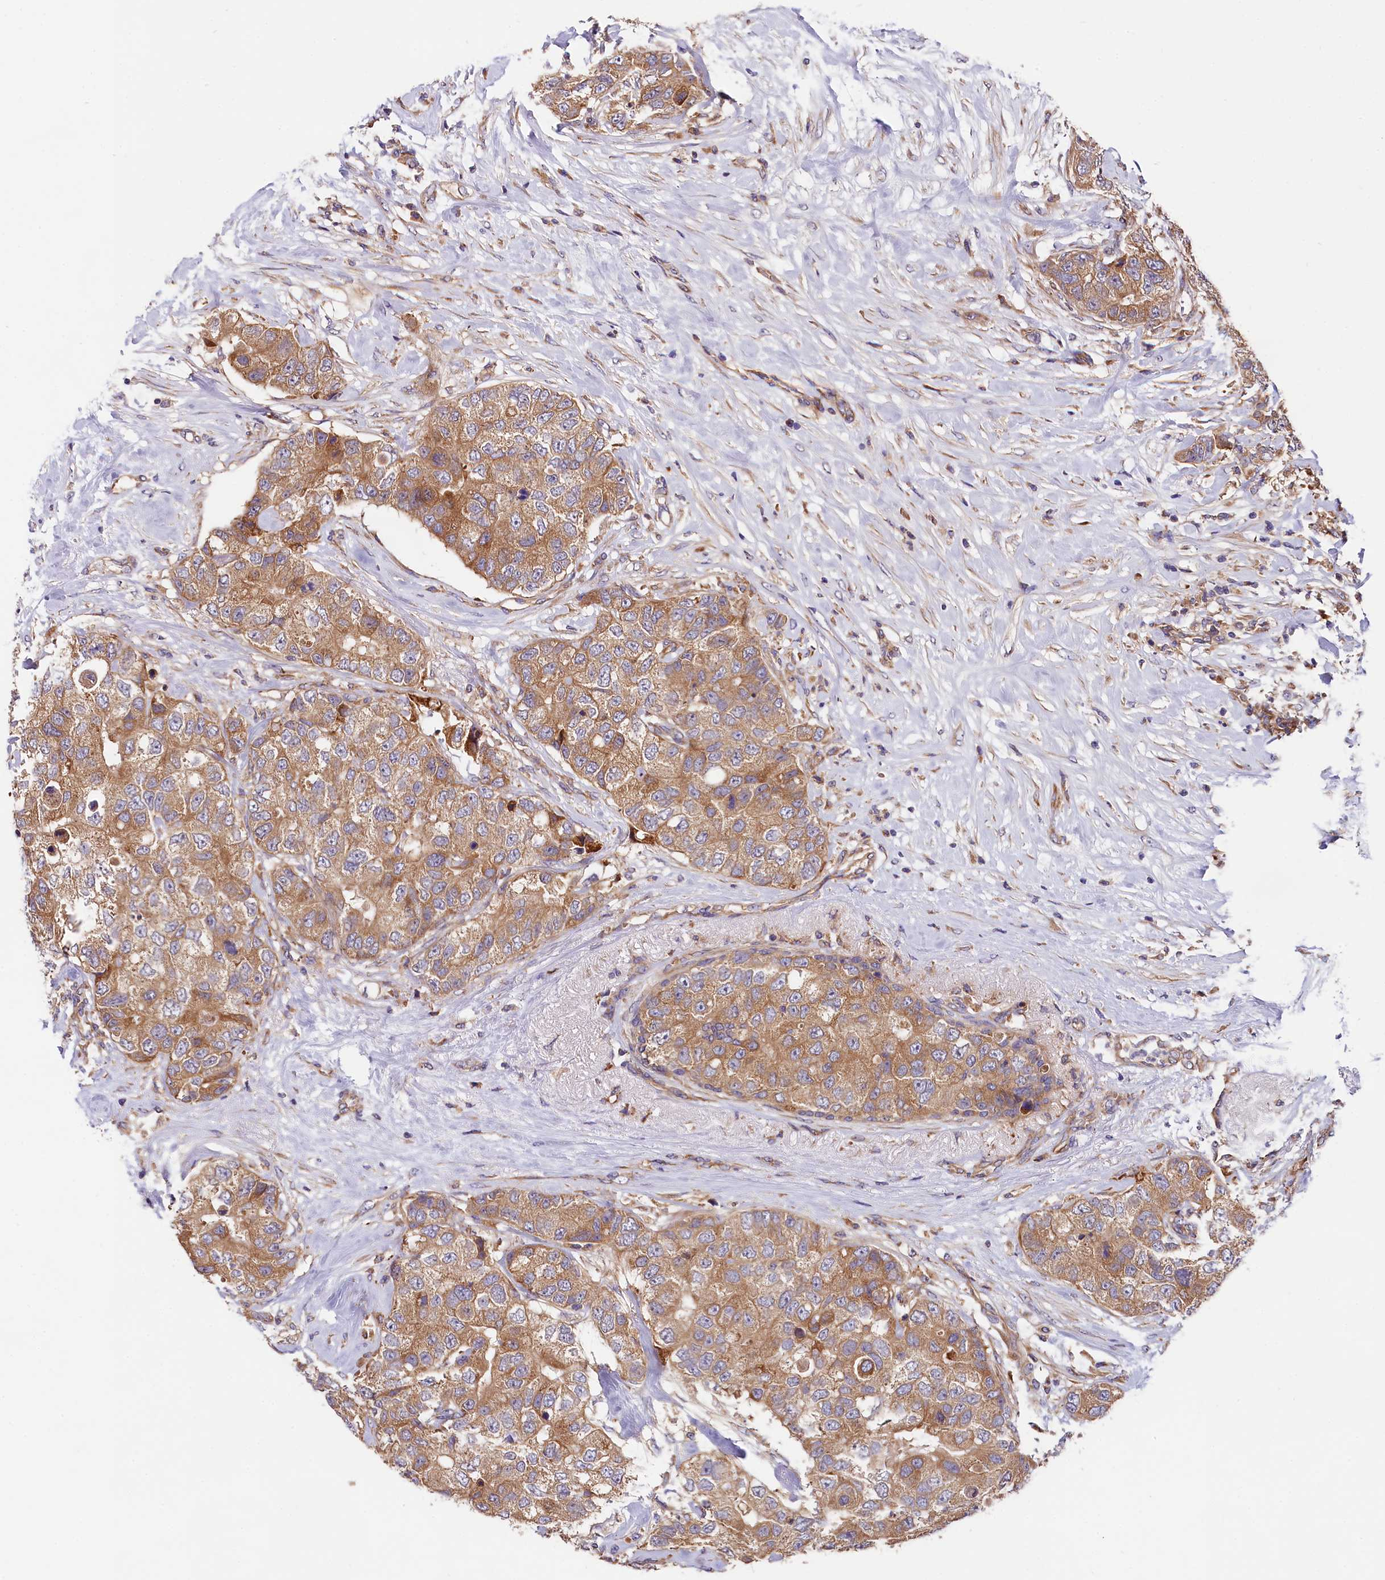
{"staining": {"intensity": "moderate", "quantity": ">75%", "location": "cytoplasmic/membranous"}, "tissue": "breast cancer", "cell_type": "Tumor cells", "image_type": "cancer", "snomed": [{"axis": "morphology", "description": "Duct carcinoma"}, {"axis": "topography", "description": "Breast"}], "caption": "Tumor cells display medium levels of moderate cytoplasmic/membranous expression in approximately >75% of cells in human breast infiltrating ductal carcinoma. The protein of interest is shown in brown color, while the nuclei are stained blue.", "gene": "SPG11", "patient": {"sex": "female", "age": 62}}